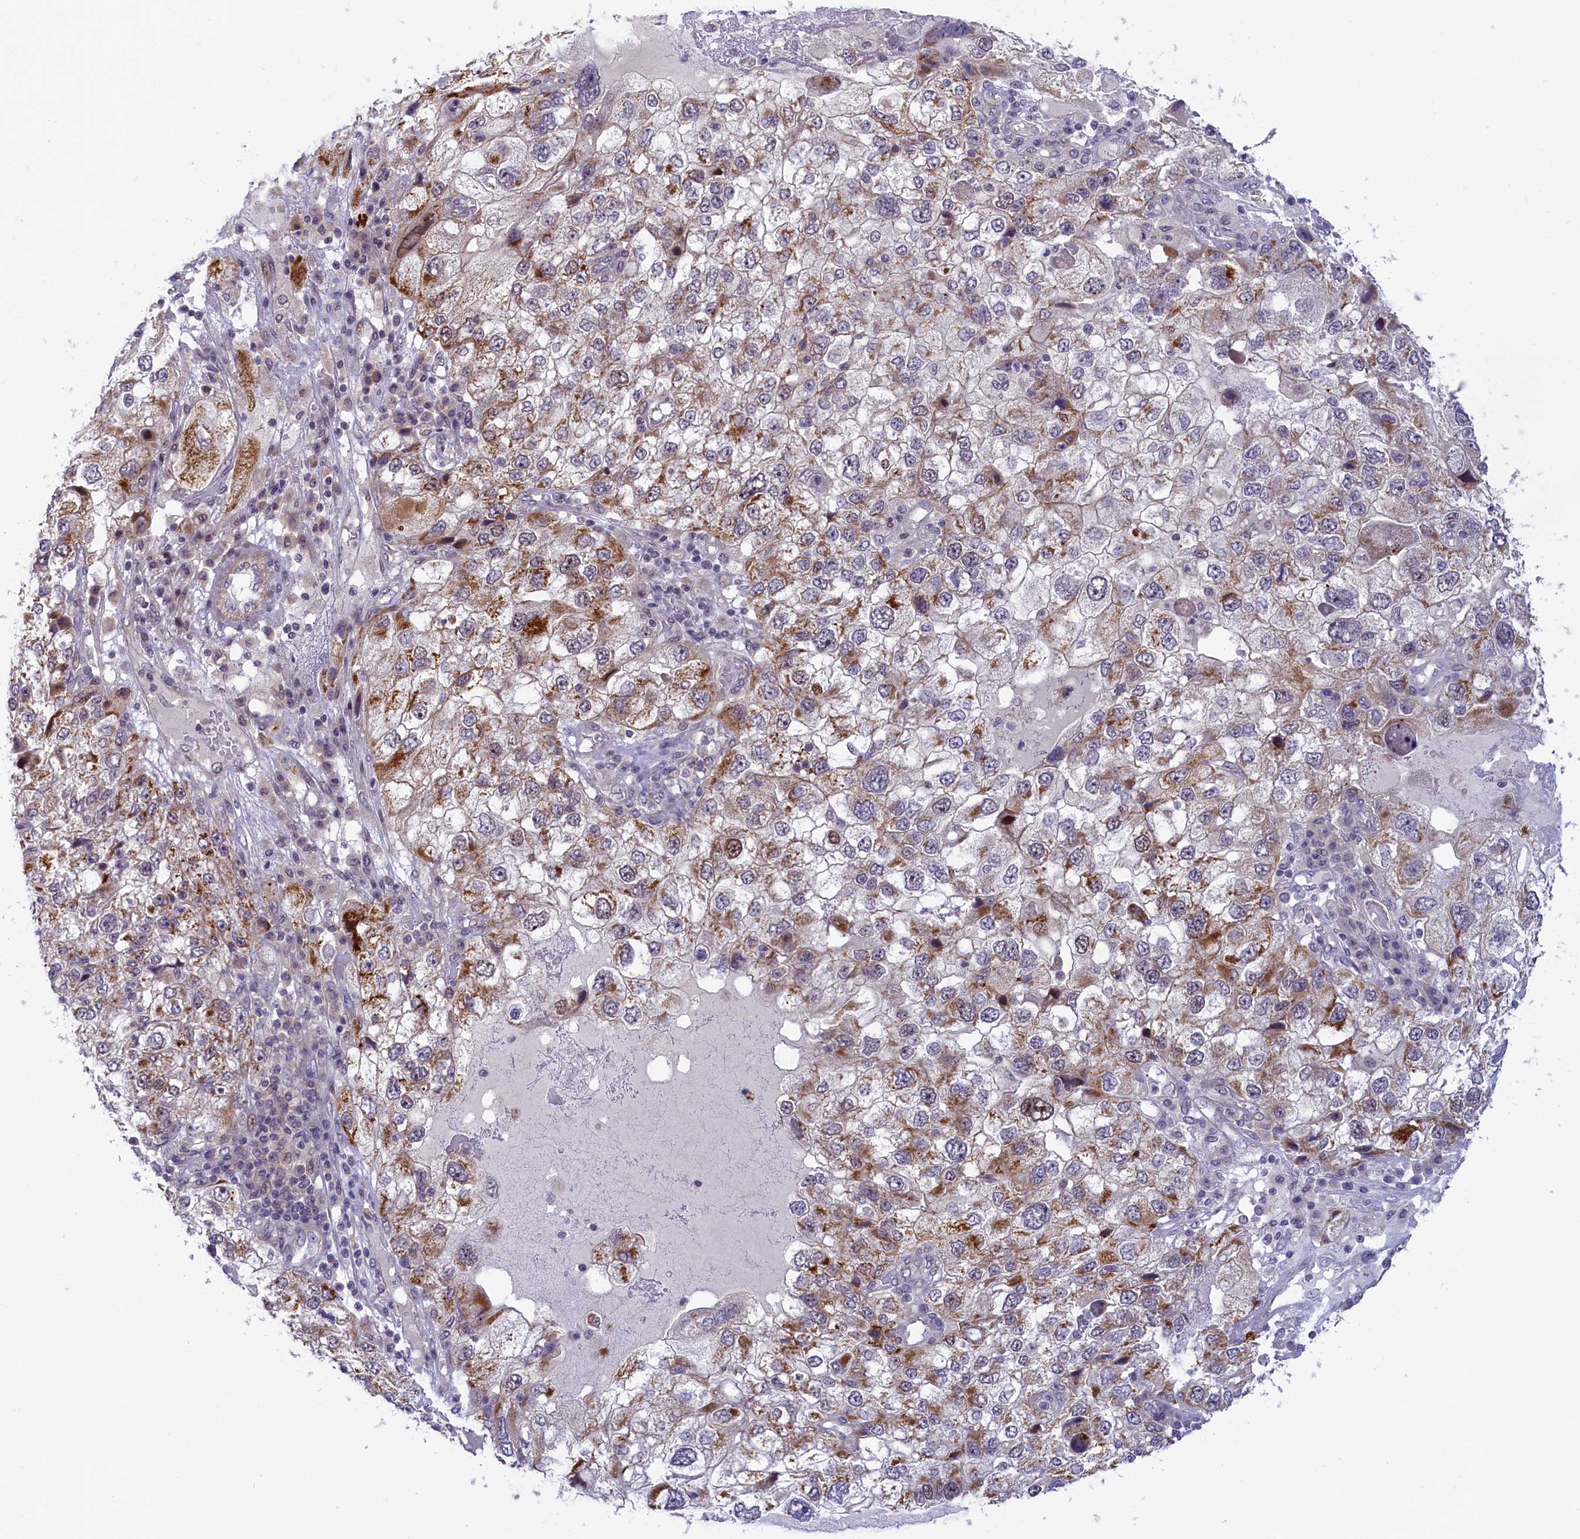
{"staining": {"intensity": "moderate", "quantity": "<25%", "location": "cytoplasmic/membranous"}, "tissue": "endometrial cancer", "cell_type": "Tumor cells", "image_type": "cancer", "snomed": [{"axis": "morphology", "description": "Adenocarcinoma, NOS"}, {"axis": "topography", "description": "Endometrium"}], "caption": "Brown immunohistochemical staining in human endometrial adenocarcinoma displays moderate cytoplasmic/membranous staining in about <25% of tumor cells. Ihc stains the protein of interest in brown and the nuclei are stained blue.", "gene": "CCL23", "patient": {"sex": "female", "age": 49}}